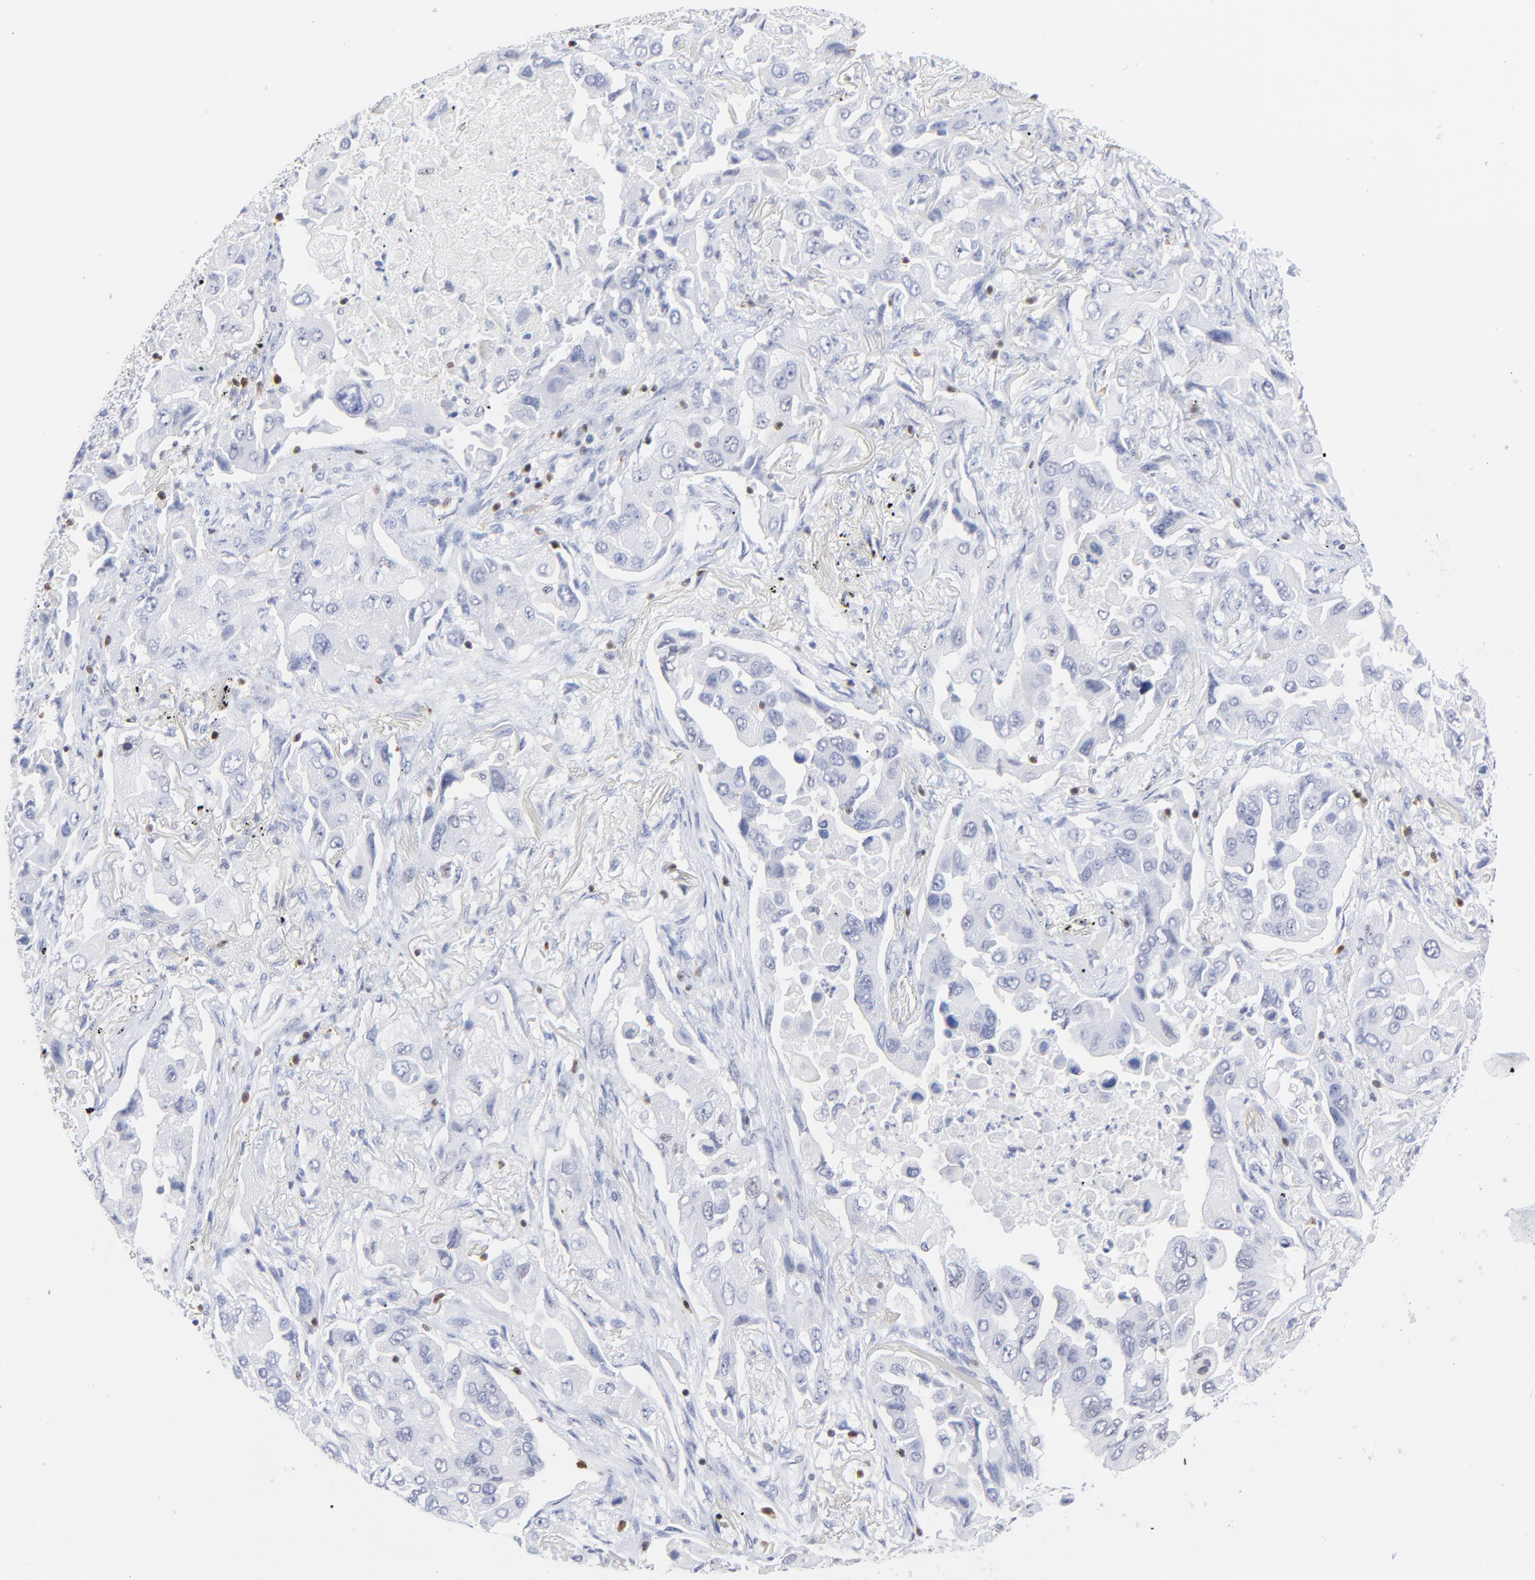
{"staining": {"intensity": "negative", "quantity": "none", "location": "none"}, "tissue": "lung cancer", "cell_type": "Tumor cells", "image_type": "cancer", "snomed": [{"axis": "morphology", "description": "Adenocarcinoma, NOS"}, {"axis": "topography", "description": "Lung"}], "caption": "This is an IHC micrograph of human adenocarcinoma (lung). There is no expression in tumor cells.", "gene": "ZAP70", "patient": {"sex": "female", "age": 65}}